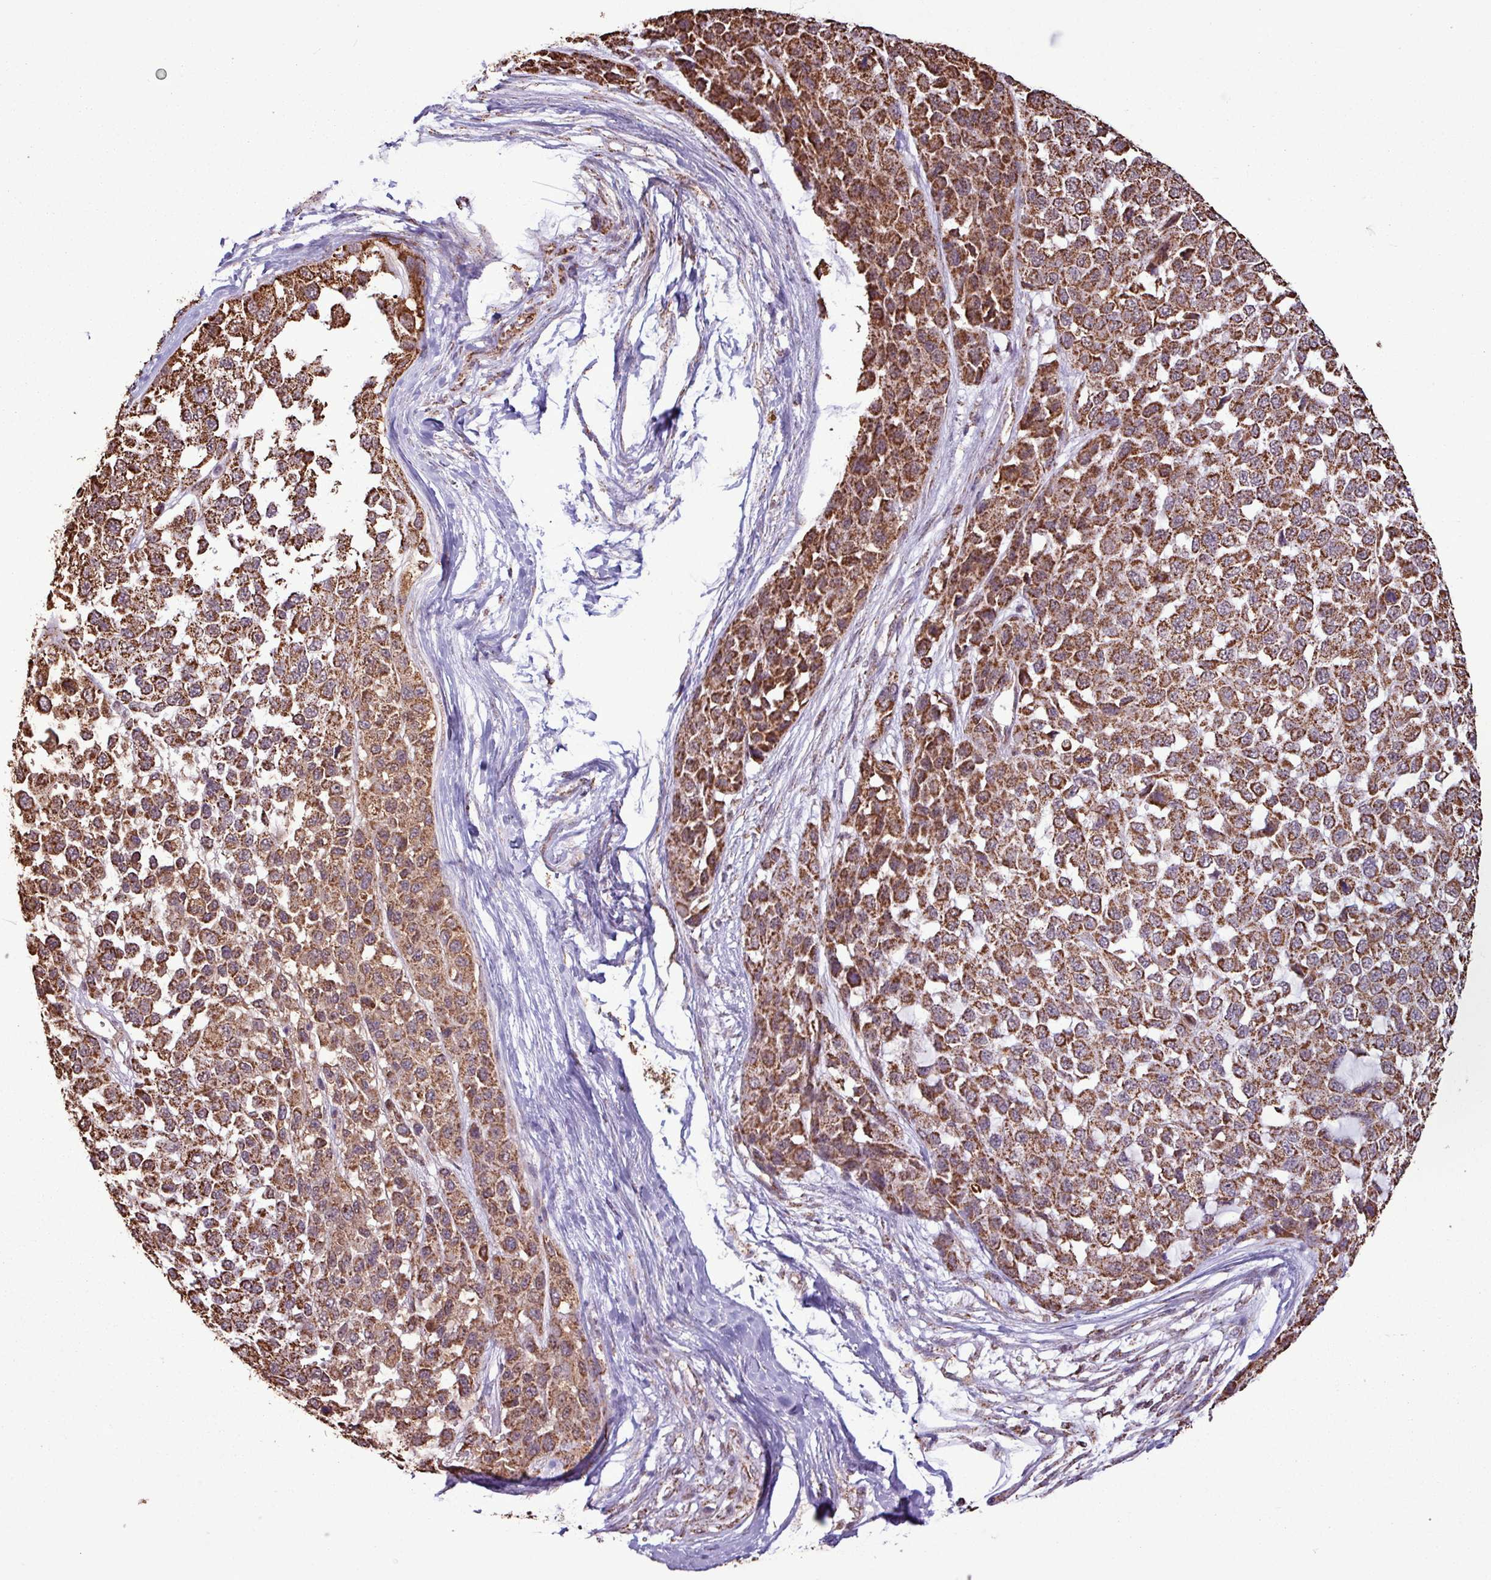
{"staining": {"intensity": "strong", "quantity": ">75%", "location": "cytoplasmic/membranous"}, "tissue": "melanoma", "cell_type": "Tumor cells", "image_type": "cancer", "snomed": [{"axis": "morphology", "description": "Malignant melanoma, NOS"}, {"axis": "topography", "description": "Skin"}], "caption": "Malignant melanoma was stained to show a protein in brown. There is high levels of strong cytoplasmic/membranous staining in approximately >75% of tumor cells.", "gene": "ALG8", "patient": {"sex": "male", "age": 62}}